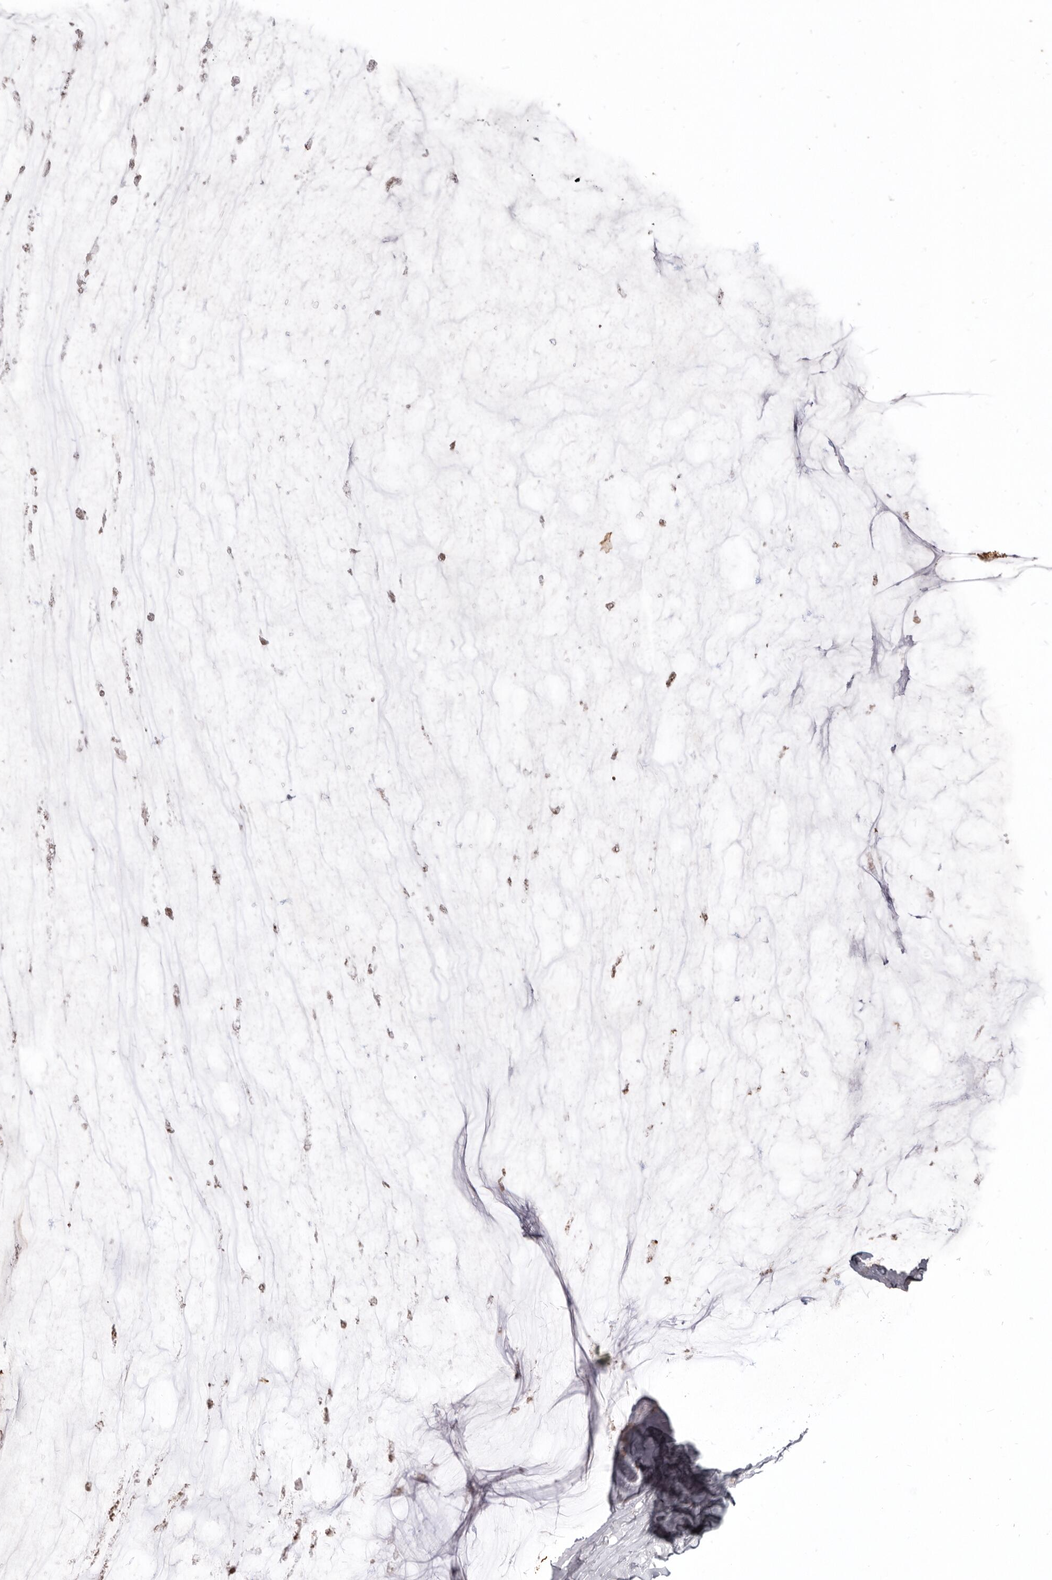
{"staining": {"intensity": "weak", "quantity": "<25%", "location": "cytoplasmic/membranous"}, "tissue": "ovarian cancer", "cell_type": "Tumor cells", "image_type": "cancer", "snomed": [{"axis": "morphology", "description": "Cystadenocarcinoma, mucinous, NOS"}, {"axis": "topography", "description": "Ovary"}], "caption": "Immunohistochemical staining of human mucinous cystadenocarcinoma (ovarian) demonstrates no significant expression in tumor cells. Nuclei are stained in blue.", "gene": "NENF", "patient": {"sex": "female", "age": 39}}